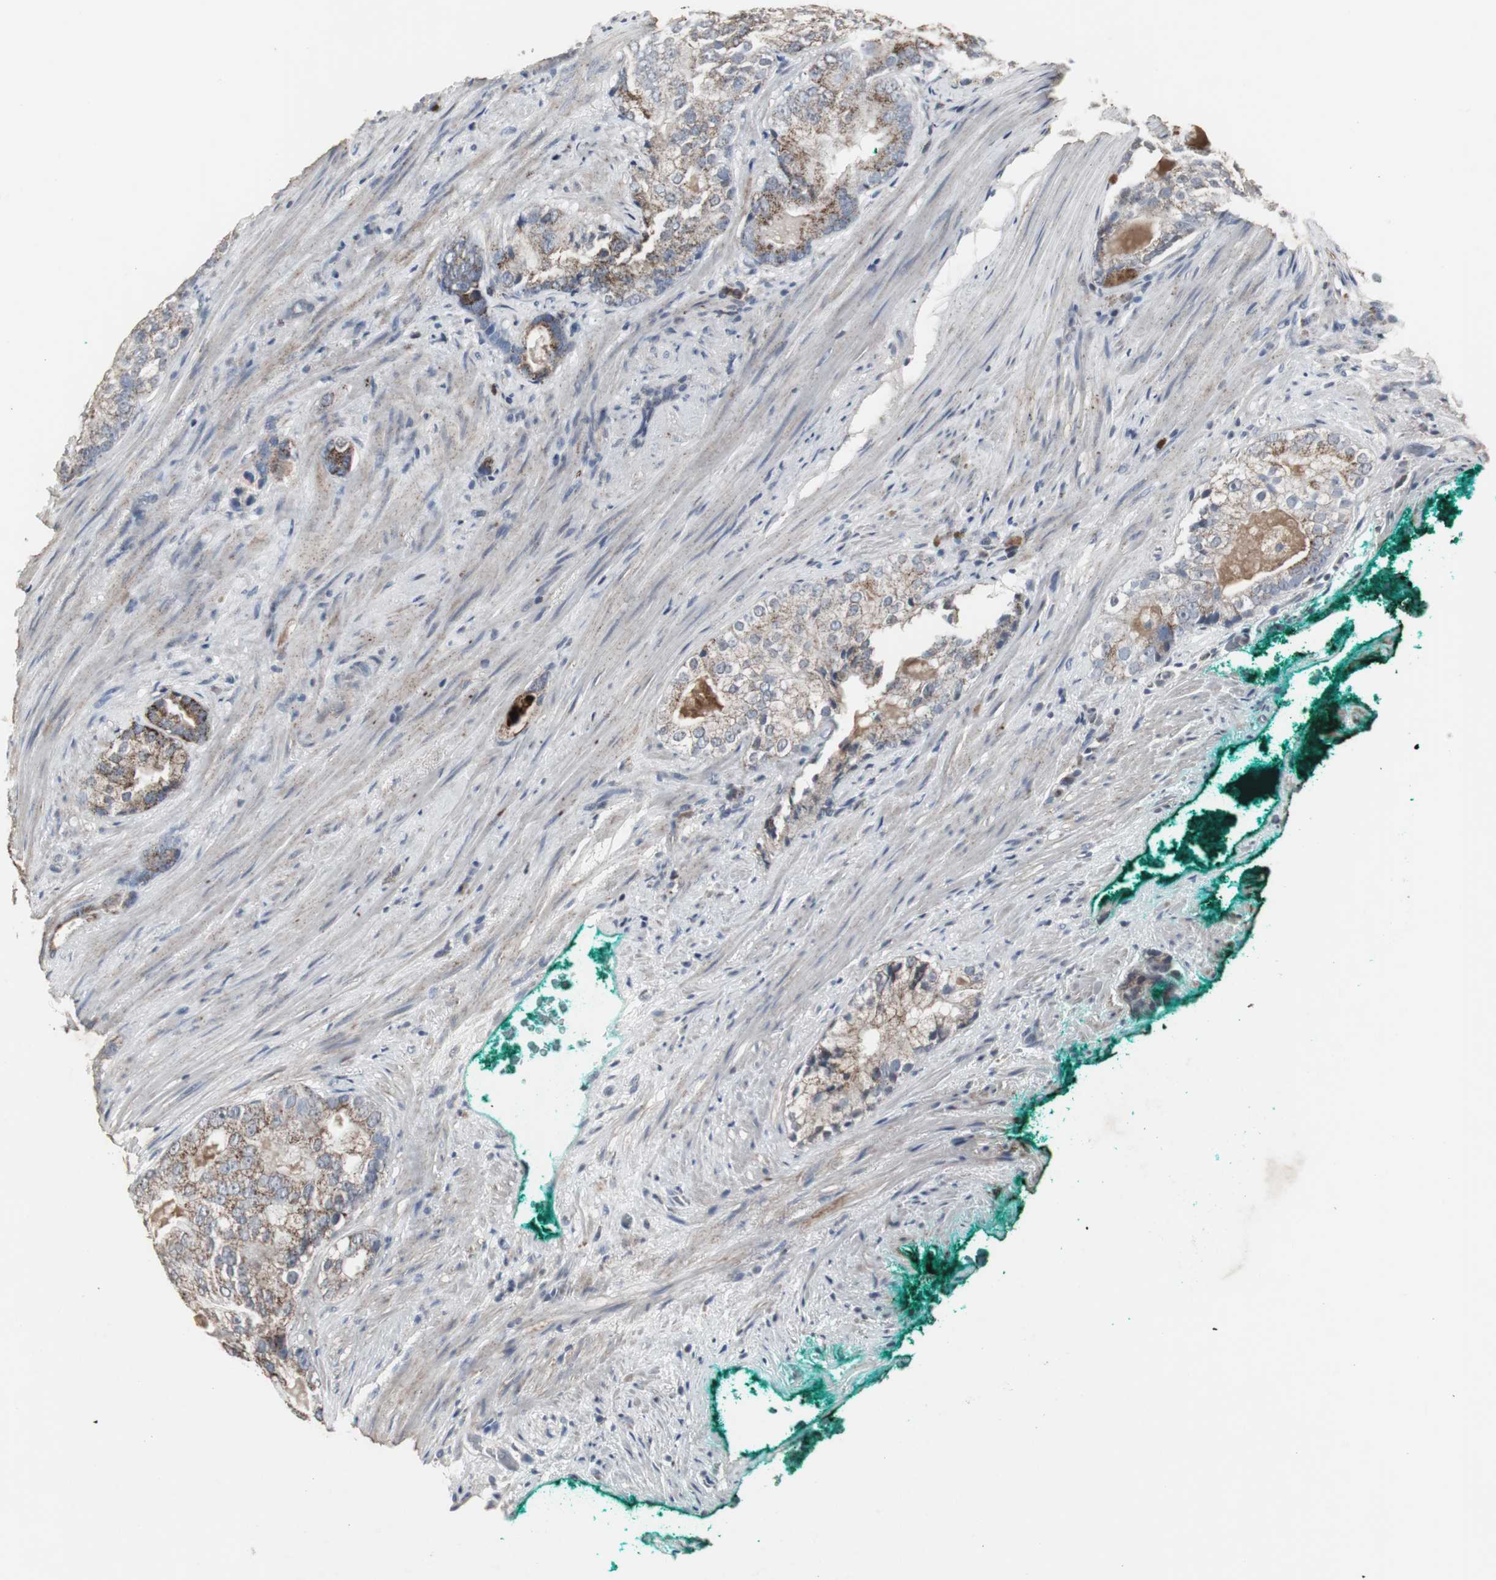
{"staining": {"intensity": "moderate", "quantity": ">75%", "location": "cytoplasmic/membranous"}, "tissue": "prostate cancer", "cell_type": "Tumor cells", "image_type": "cancer", "snomed": [{"axis": "morphology", "description": "Adenocarcinoma, High grade"}, {"axis": "topography", "description": "Prostate"}], "caption": "Protein expression analysis of human prostate cancer reveals moderate cytoplasmic/membranous expression in about >75% of tumor cells.", "gene": "ACAA1", "patient": {"sex": "male", "age": 66}}